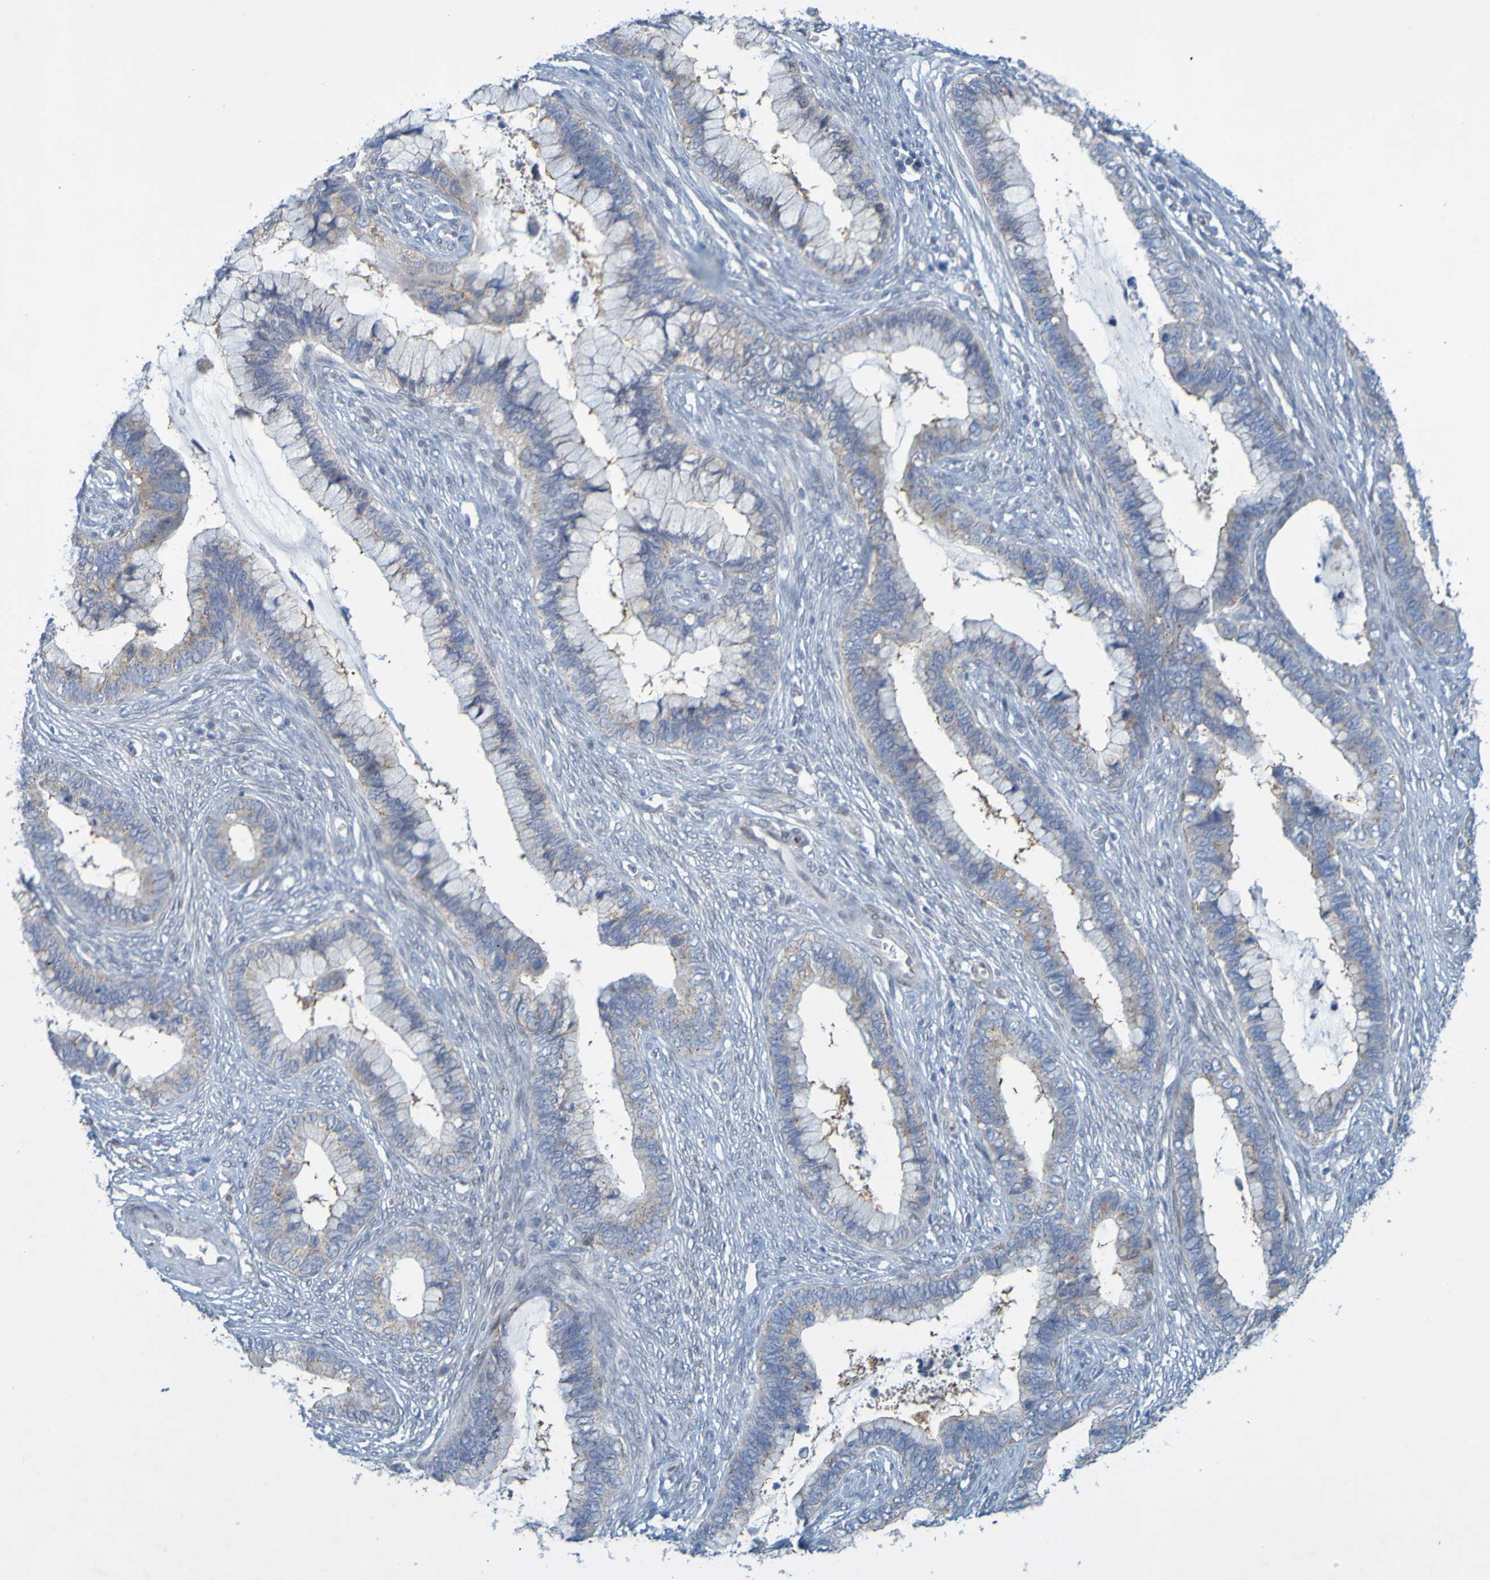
{"staining": {"intensity": "weak", "quantity": ">75%", "location": "cytoplasmic/membranous"}, "tissue": "cervical cancer", "cell_type": "Tumor cells", "image_type": "cancer", "snomed": [{"axis": "morphology", "description": "Adenocarcinoma, NOS"}, {"axis": "topography", "description": "Cervix"}], "caption": "IHC staining of adenocarcinoma (cervical), which exhibits low levels of weak cytoplasmic/membranous staining in about >75% of tumor cells indicating weak cytoplasmic/membranous protein positivity. The staining was performed using DAB (3,3'-diaminobenzidine) (brown) for protein detection and nuclei were counterstained in hematoxylin (blue).", "gene": "MAG", "patient": {"sex": "female", "age": 44}}